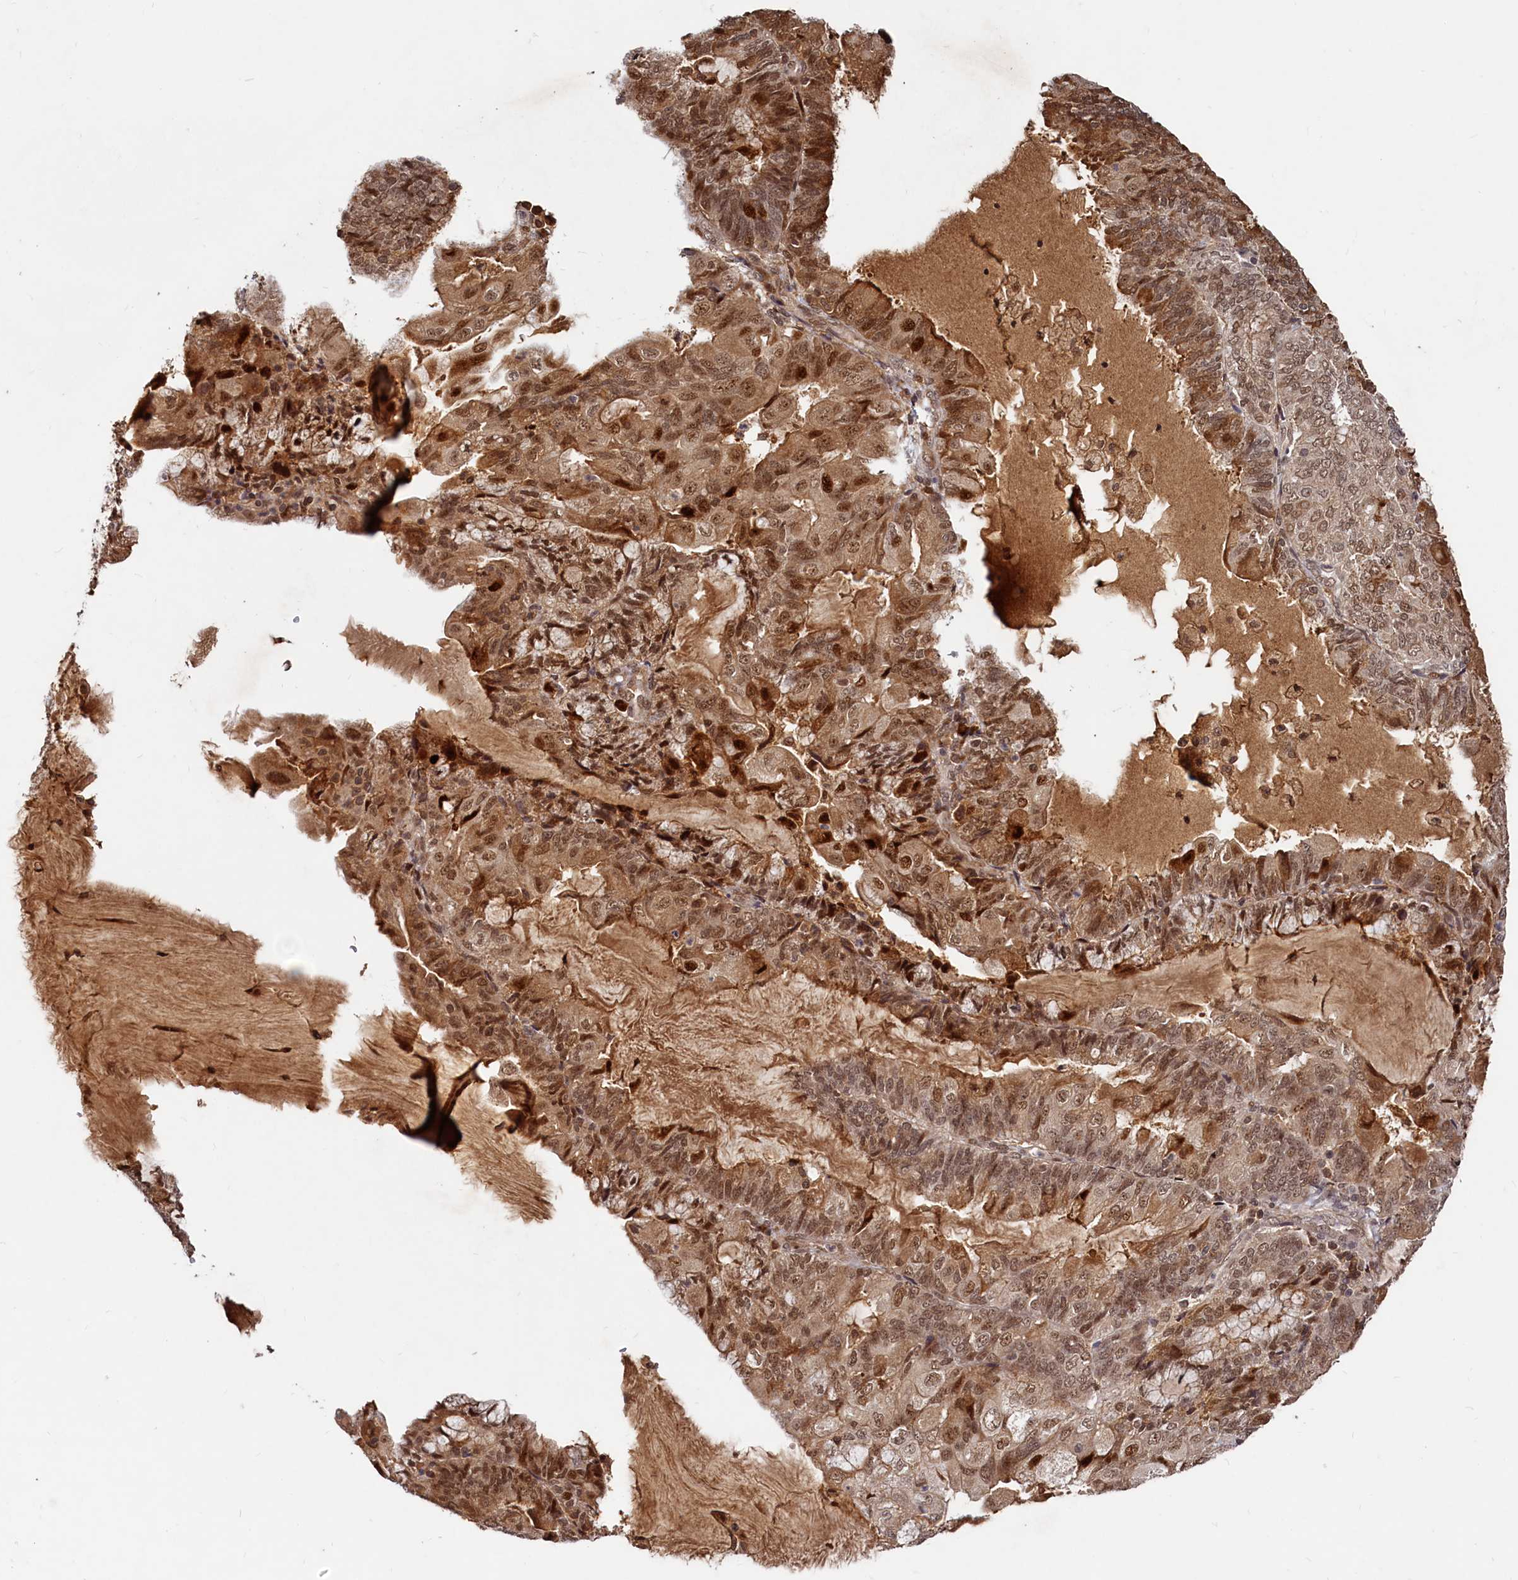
{"staining": {"intensity": "moderate", "quantity": ">75%", "location": "nuclear"}, "tissue": "endometrial cancer", "cell_type": "Tumor cells", "image_type": "cancer", "snomed": [{"axis": "morphology", "description": "Adenocarcinoma, NOS"}, {"axis": "topography", "description": "Endometrium"}], "caption": "DAB (3,3'-diaminobenzidine) immunohistochemical staining of endometrial cancer displays moderate nuclear protein staining in approximately >75% of tumor cells. The protein of interest is shown in brown color, while the nuclei are stained blue.", "gene": "TRAPPC4", "patient": {"sex": "female", "age": 81}}